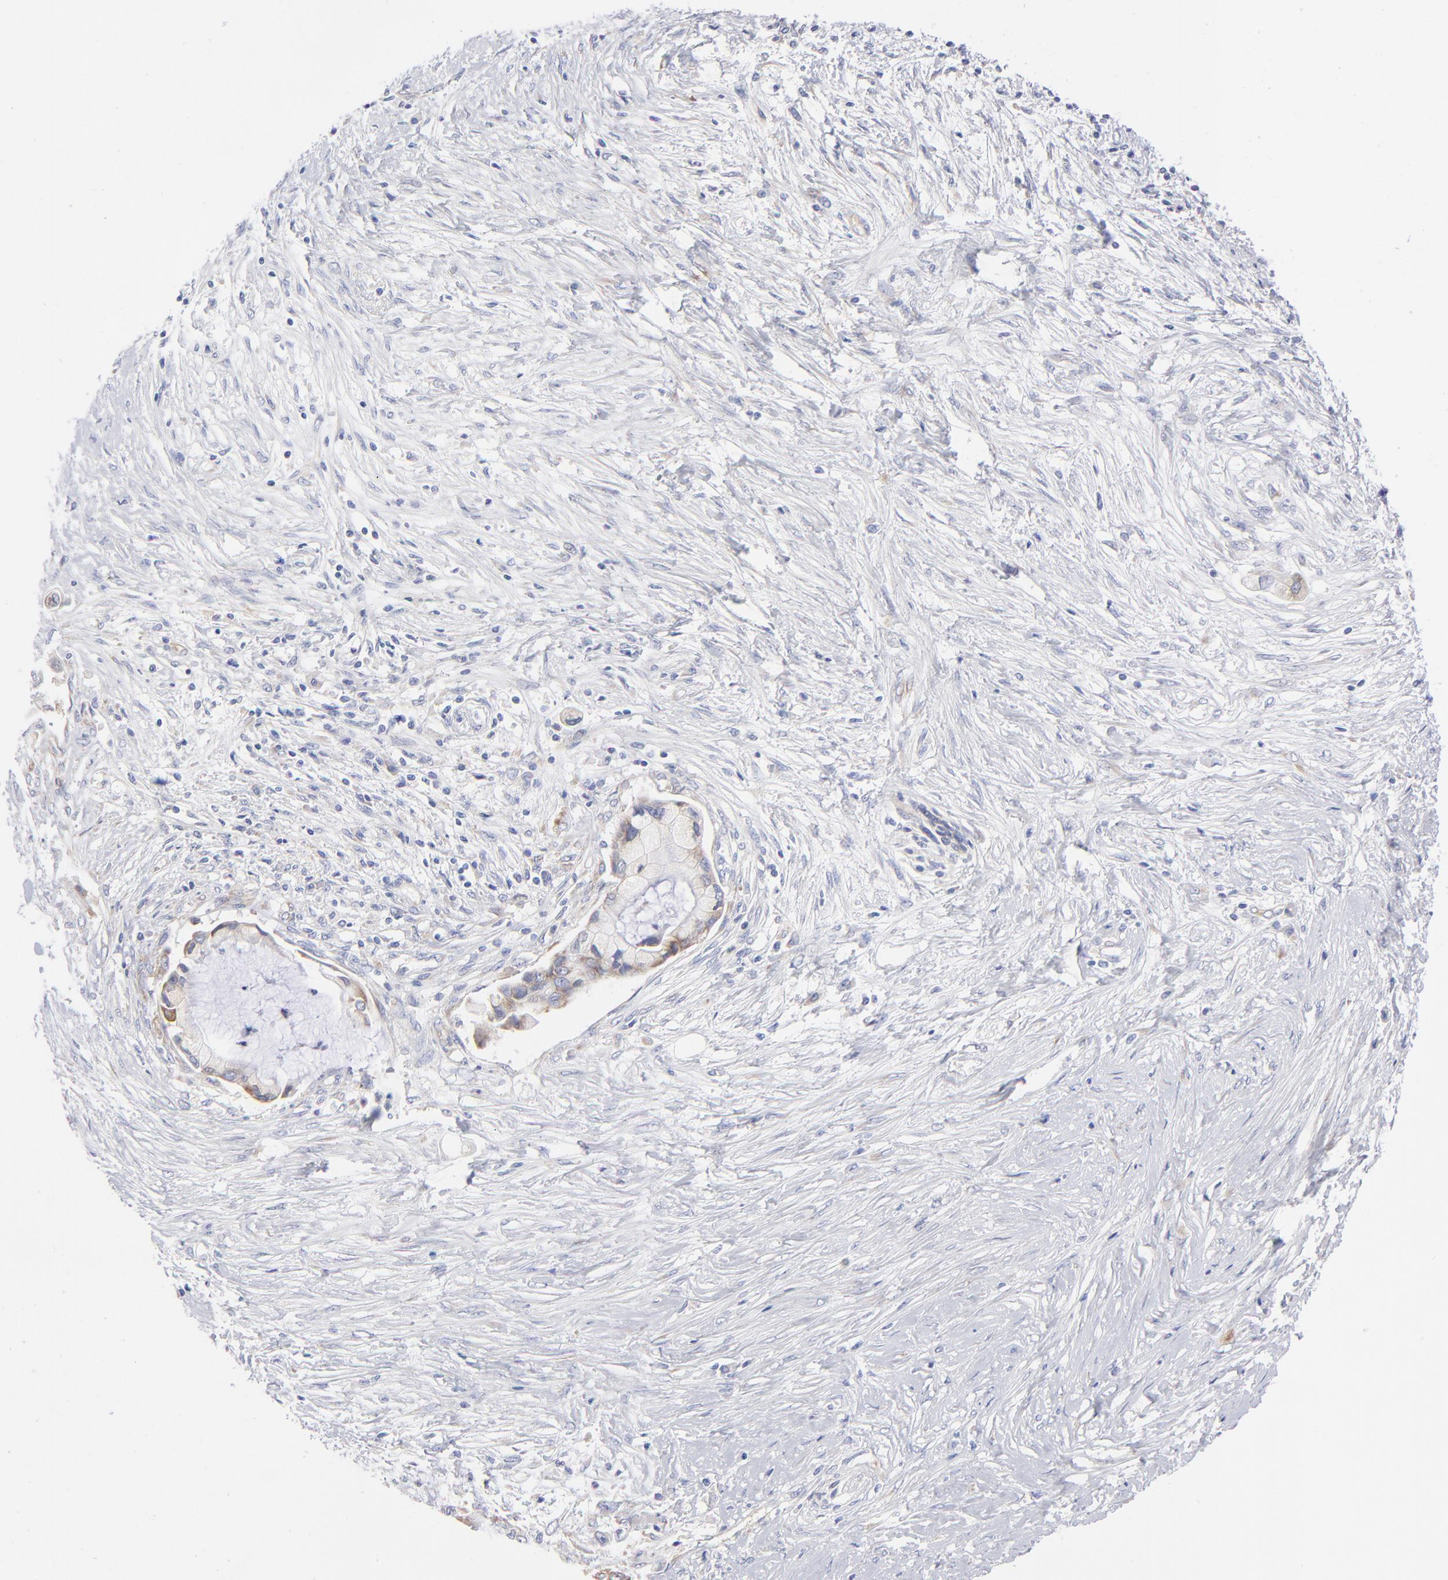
{"staining": {"intensity": "moderate", "quantity": ">75%", "location": "cytoplasmic/membranous"}, "tissue": "pancreatic cancer", "cell_type": "Tumor cells", "image_type": "cancer", "snomed": [{"axis": "morphology", "description": "Adenocarcinoma, NOS"}, {"axis": "topography", "description": "Pancreas"}], "caption": "Pancreatic cancer tissue displays moderate cytoplasmic/membranous positivity in approximately >75% of tumor cells (DAB IHC with brightfield microscopy, high magnification).", "gene": "EIF2AK2", "patient": {"sex": "female", "age": 59}}